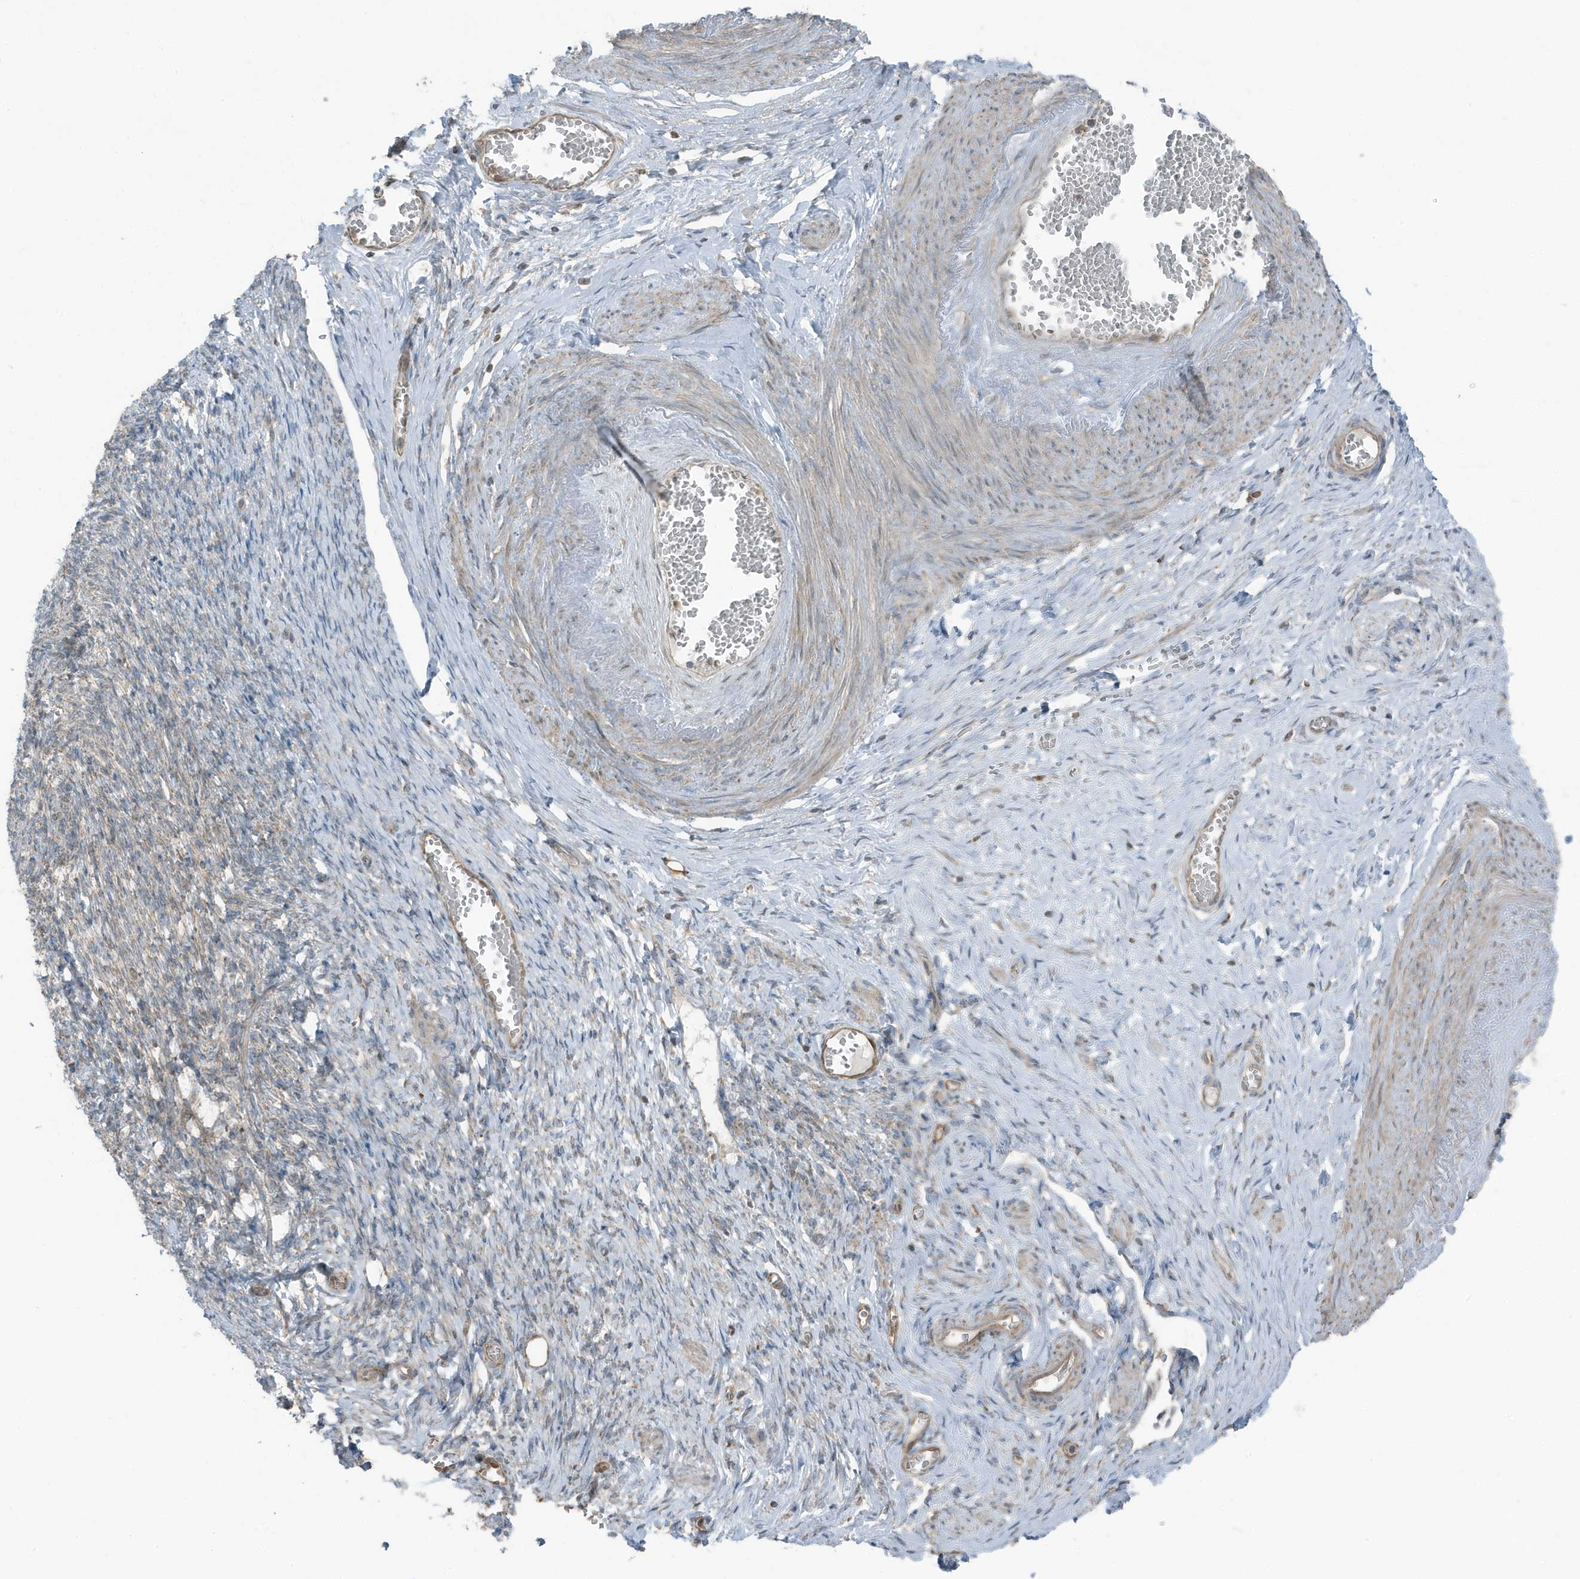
{"staining": {"intensity": "moderate", "quantity": ">75%", "location": "cytoplasmic/membranous"}, "tissue": "adipose tissue", "cell_type": "Adipocytes", "image_type": "normal", "snomed": [{"axis": "morphology", "description": "Normal tissue, NOS"}, {"axis": "topography", "description": "Vascular tissue"}, {"axis": "topography", "description": "Fallopian tube"}, {"axis": "topography", "description": "Ovary"}], "caption": "Approximately >75% of adipocytes in benign human adipose tissue display moderate cytoplasmic/membranous protein positivity as visualized by brown immunohistochemical staining.", "gene": "AZI2", "patient": {"sex": "female", "age": 67}}